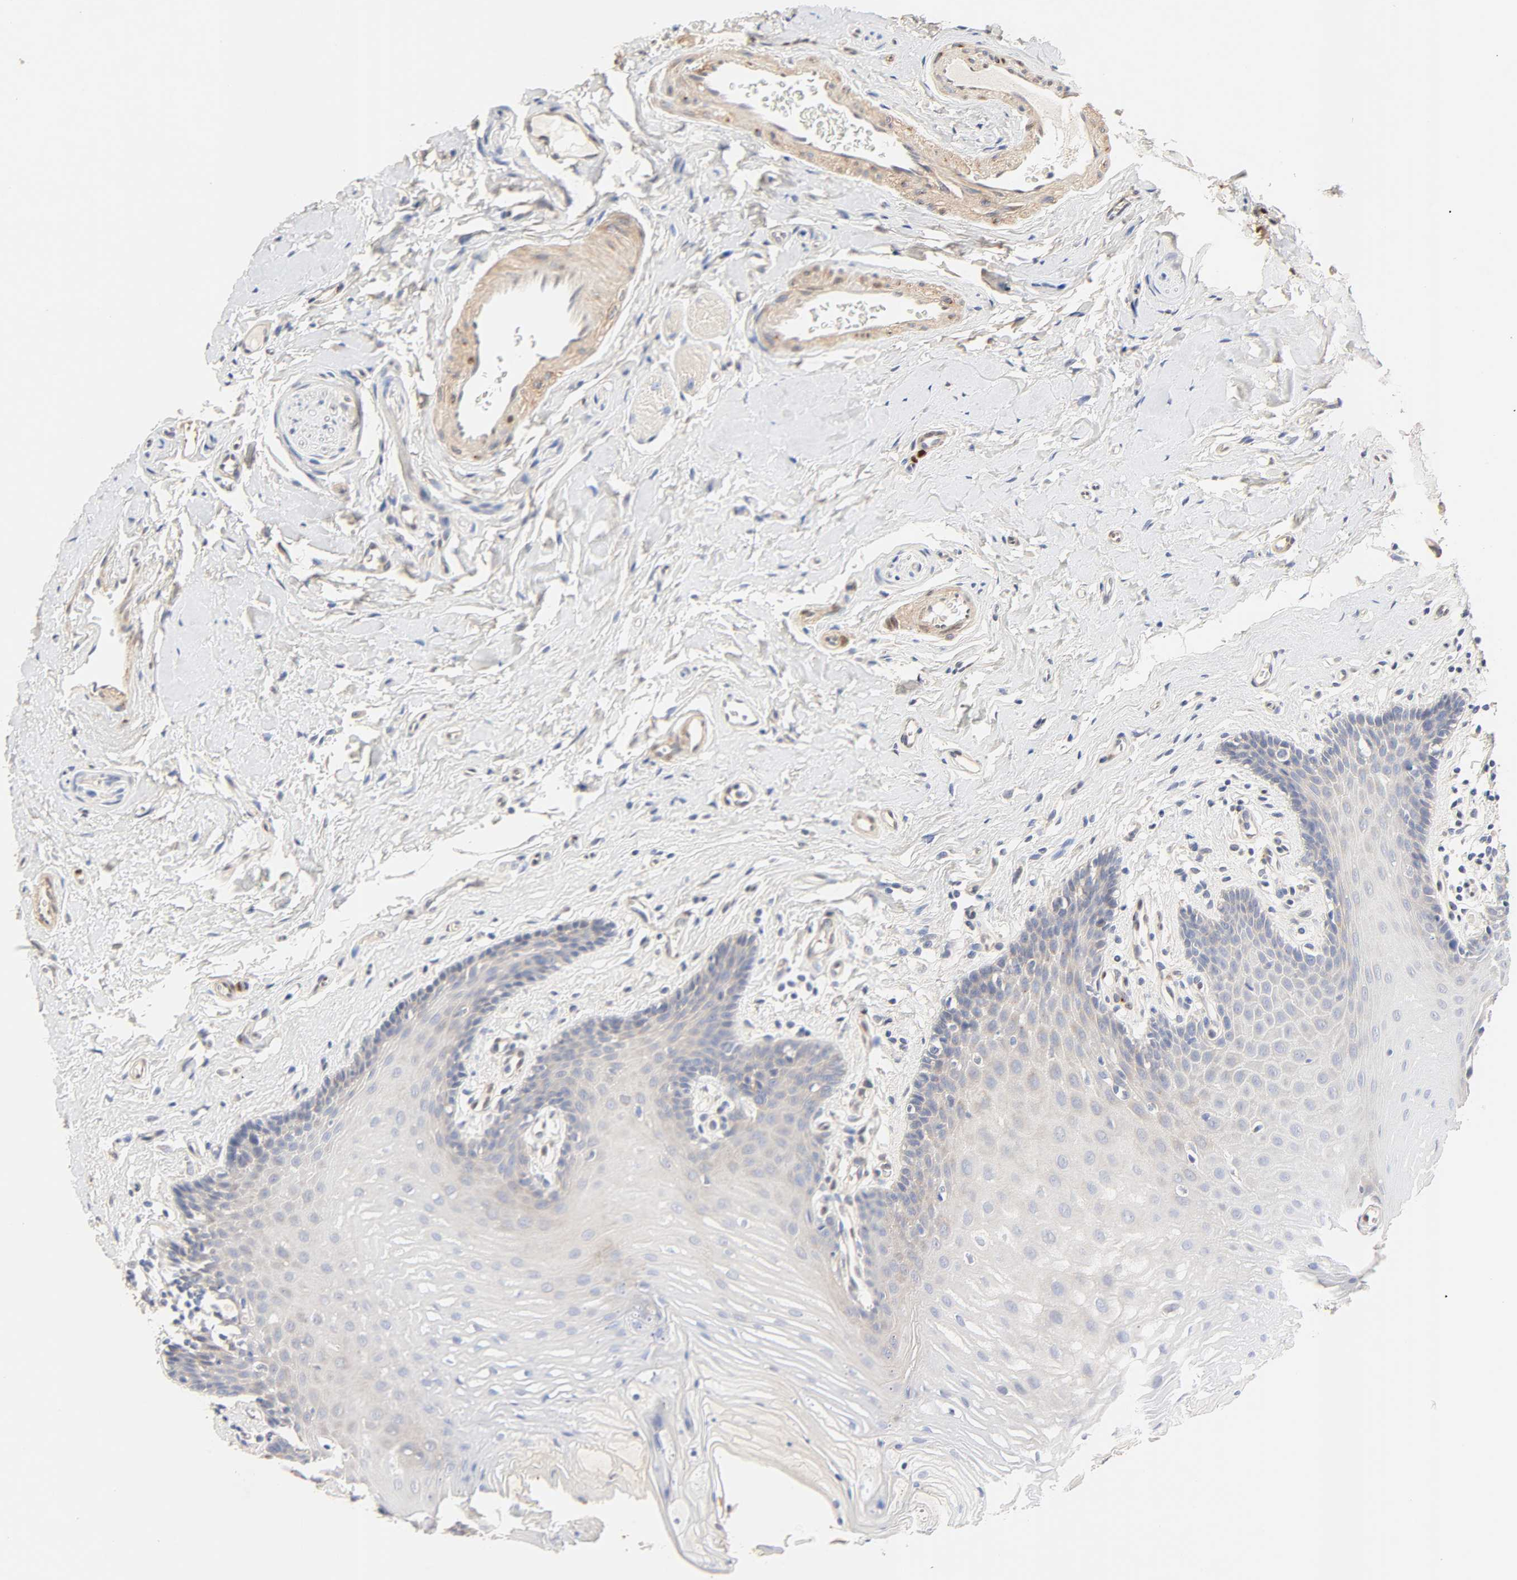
{"staining": {"intensity": "negative", "quantity": "none", "location": "none"}, "tissue": "oral mucosa", "cell_type": "Squamous epithelial cells", "image_type": "normal", "snomed": [{"axis": "morphology", "description": "Normal tissue, NOS"}, {"axis": "topography", "description": "Oral tissue"}], "caption": "Immunohistochemistry (IHC) of unremarkable human oral mucosa displays no expression in squamous epithelial cells.", "gene": "BORCS8", "patient": {"sex": "male", "age": 62}}